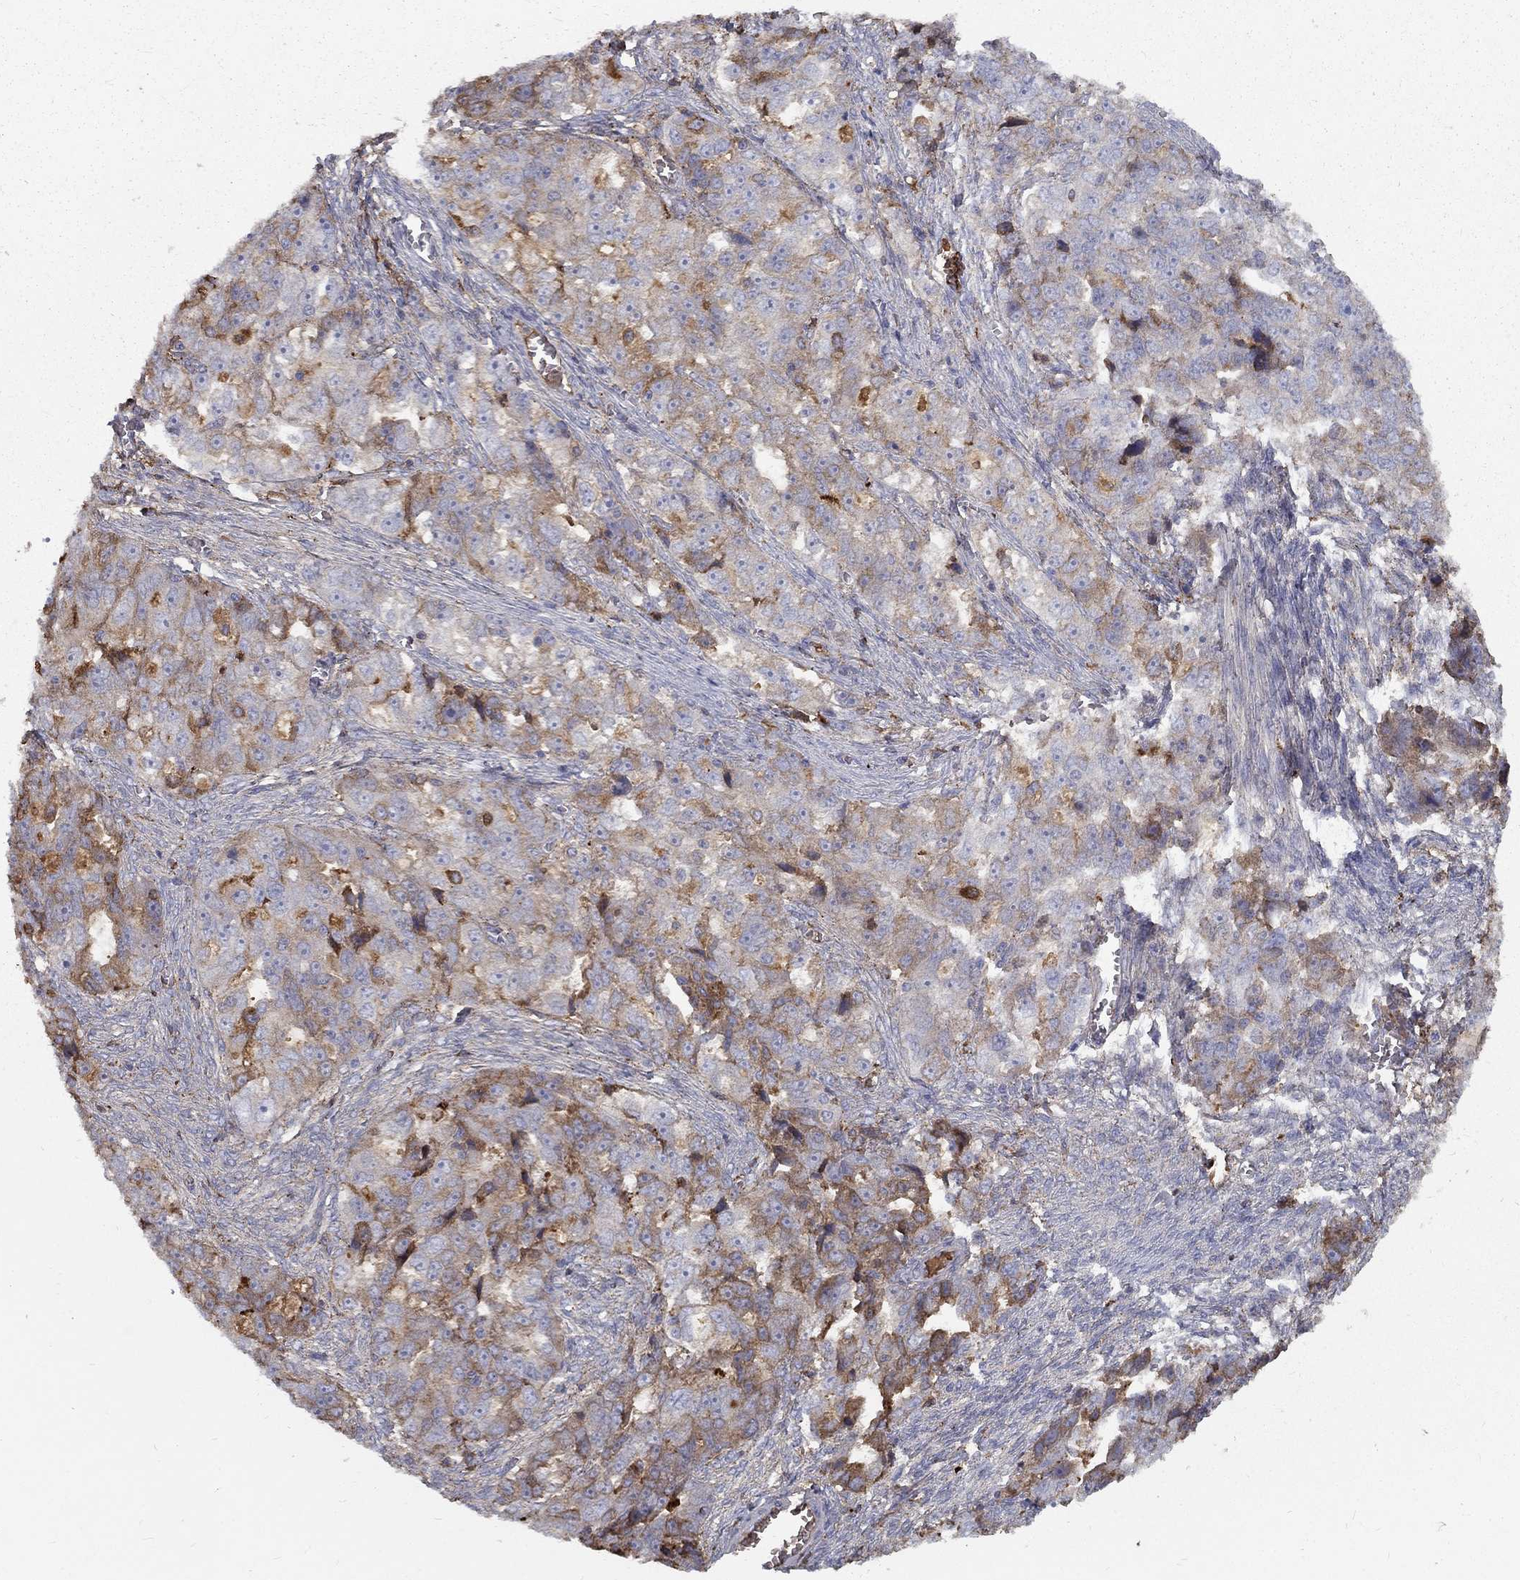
{"staining": {"intensity": "moderate", "quantity": "25%-75%", "location": "cytoplasmic/membranous"}, "tissue": "ovarian cancer", "cell_type": "Tumor cells", "image_type": "cancer", "snomed": [{"axis": "morphology", "description": "Cystadenocarcinoma, serous, NOS"}, {"axis": "topography", "description": "Ovary"}], "caption": "Serous cystadenocarcinoma (ovarian) stained for a protein demonstrates moderate cytoplasmic/membranous positivity in tumor cells. Immunohistochemistry stains the protein of interest in brown and the nuclei are stained blue.", "gene": "EPDR1", "patient": {"sex": "female", "age": 51}}